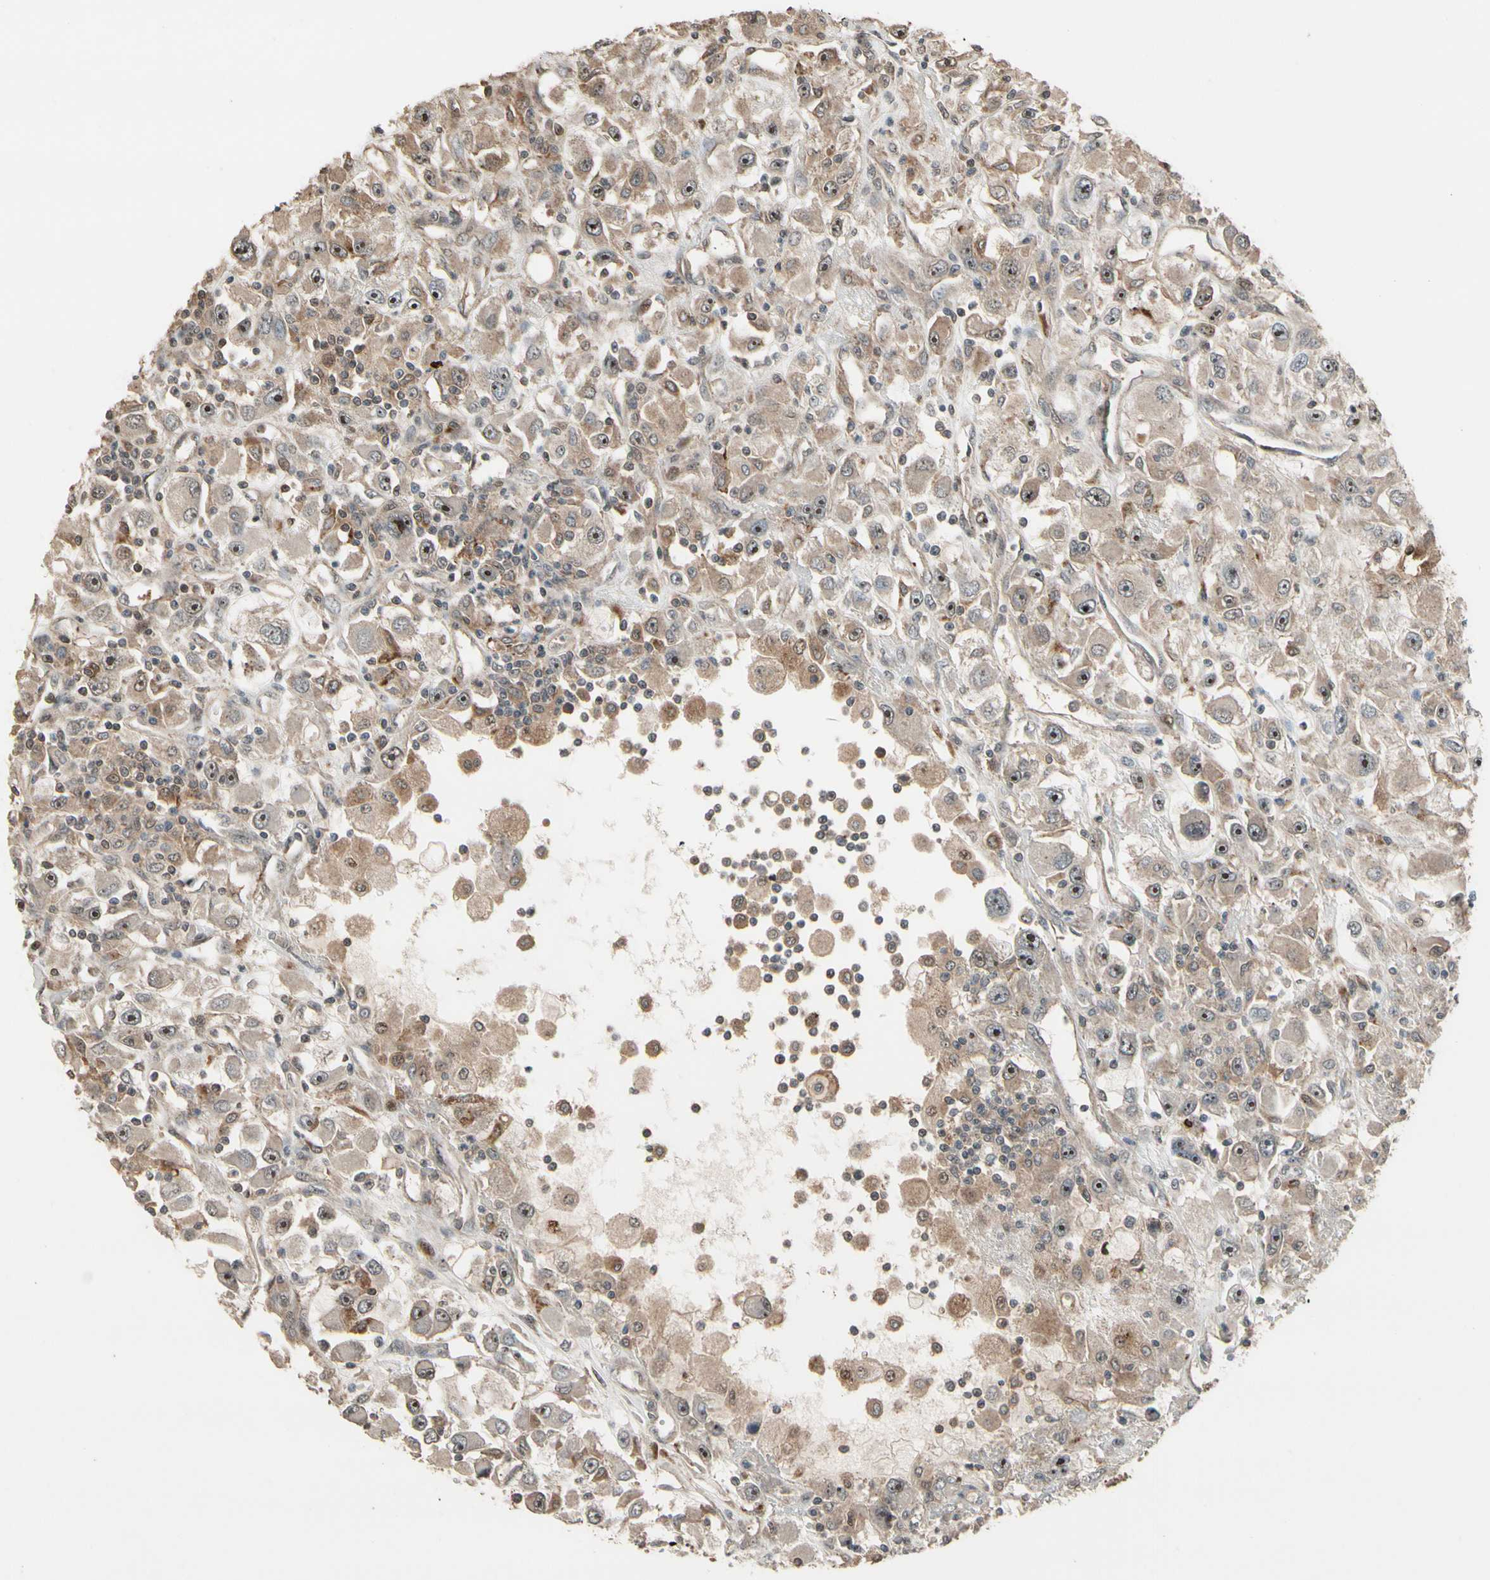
{"staining": {"intensity": "weak", "quantity": "25%-75%", "location": "cytoplasmic/membranous"}, "tissue": "renal cancer", "cell_type": "Tumor cells", "image_type": "cancer", "snomed": [{"axis": "morphology", "description": "Adenocarcinoma, NOS"}, {"axis": "topography", "description": "Kidney"}], "caption": "Immunohistochemical staining of renal cancer displays weak cytoplasmic/membranous protein positivity in approximately 25%-75% of tumor cells. (Brightfield microscopy of DAB IHC at high magnification).", "gene": "CSF1R", "patient": {"sex": "female", "age": 52}}